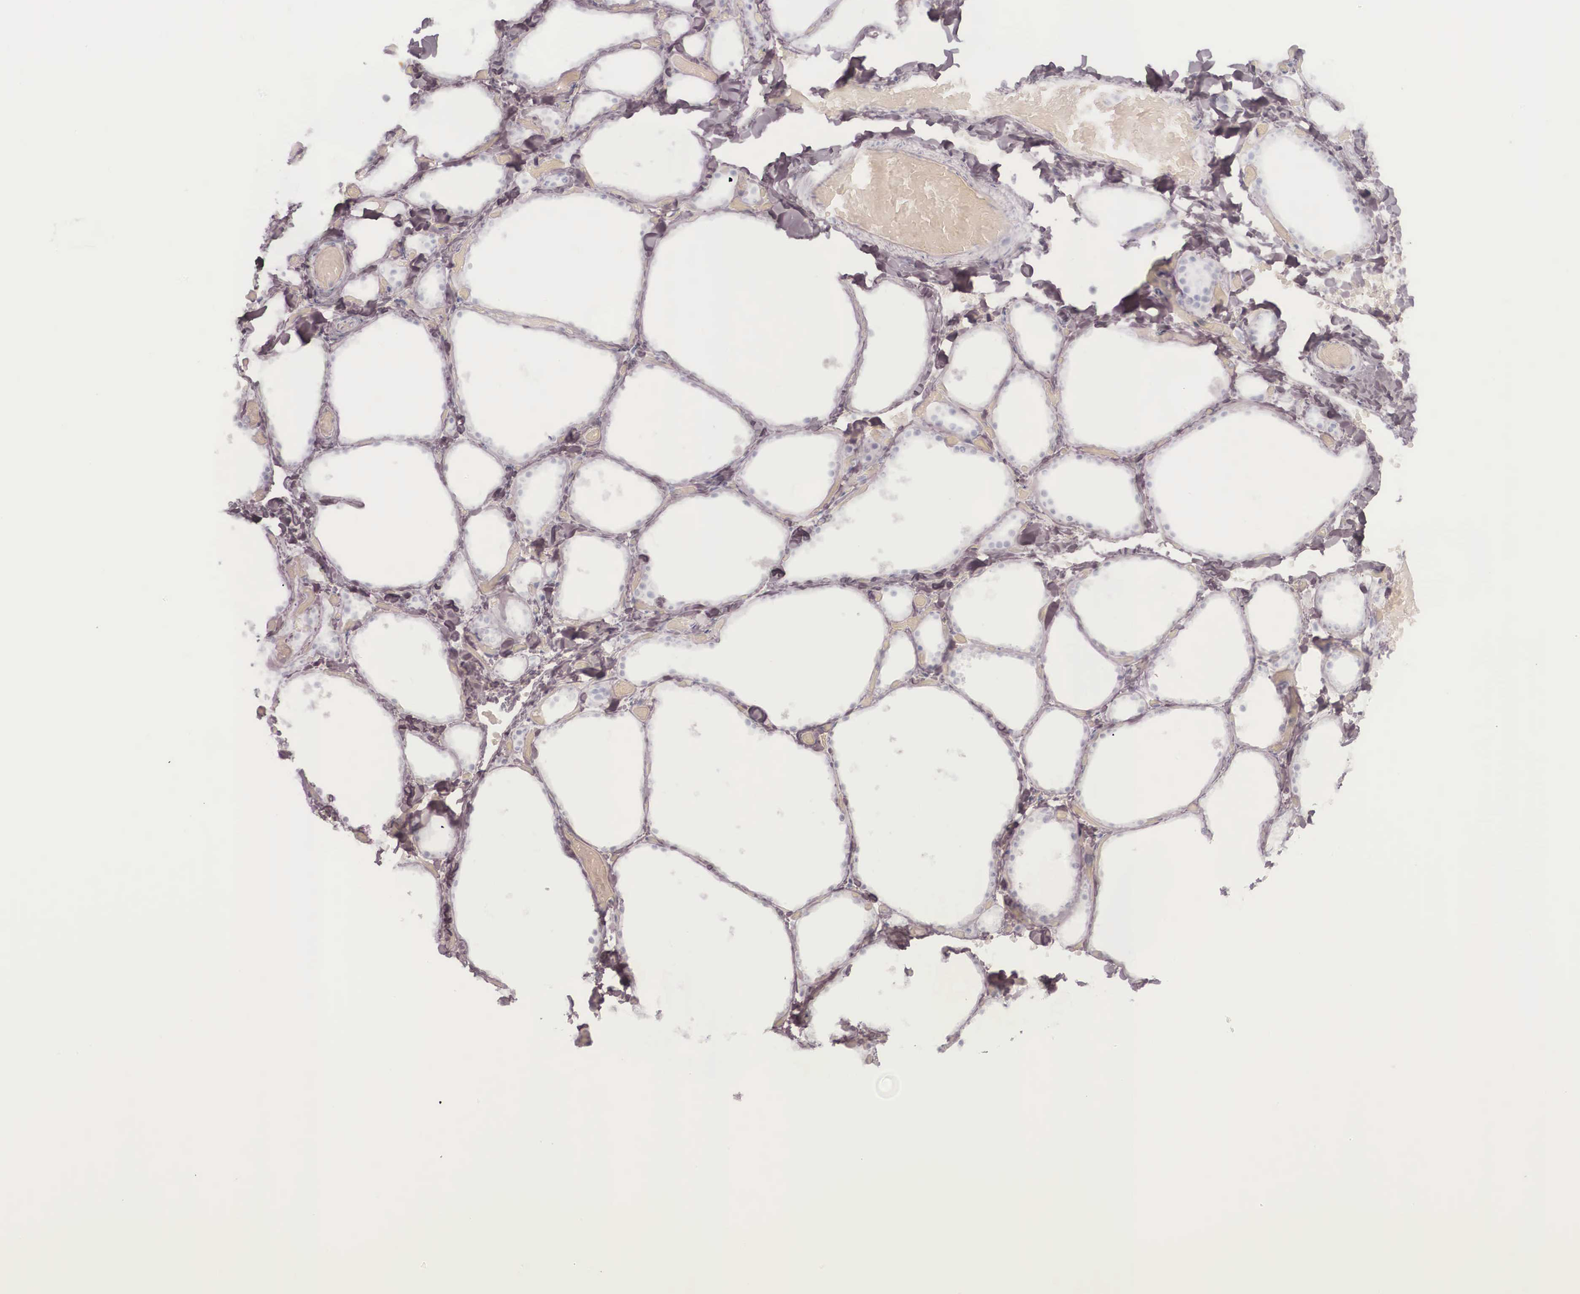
{"staining": {"intensity": "negative", "quantity": "none", "location": "none"}, "tissue": "thyroid gland", "cell_type": "Glandular cells", "image_type": "normal", "snomed": [{"axis": "morphology", "description": "Normal tissue, NOS"}, {"axis": "topography", "description": "Thyroid gland"}], "caption": "IHC histopathology image of unremarkable thyroid gland: thyroid gland stained with DAB (3,3'-diaminobenzidine) shows no significant protein positivity in glandular cells. (DAB immunohistochemistry, high magnification).", "gene": "KRT14", "patient": {"sex": "male", "age": 34}}